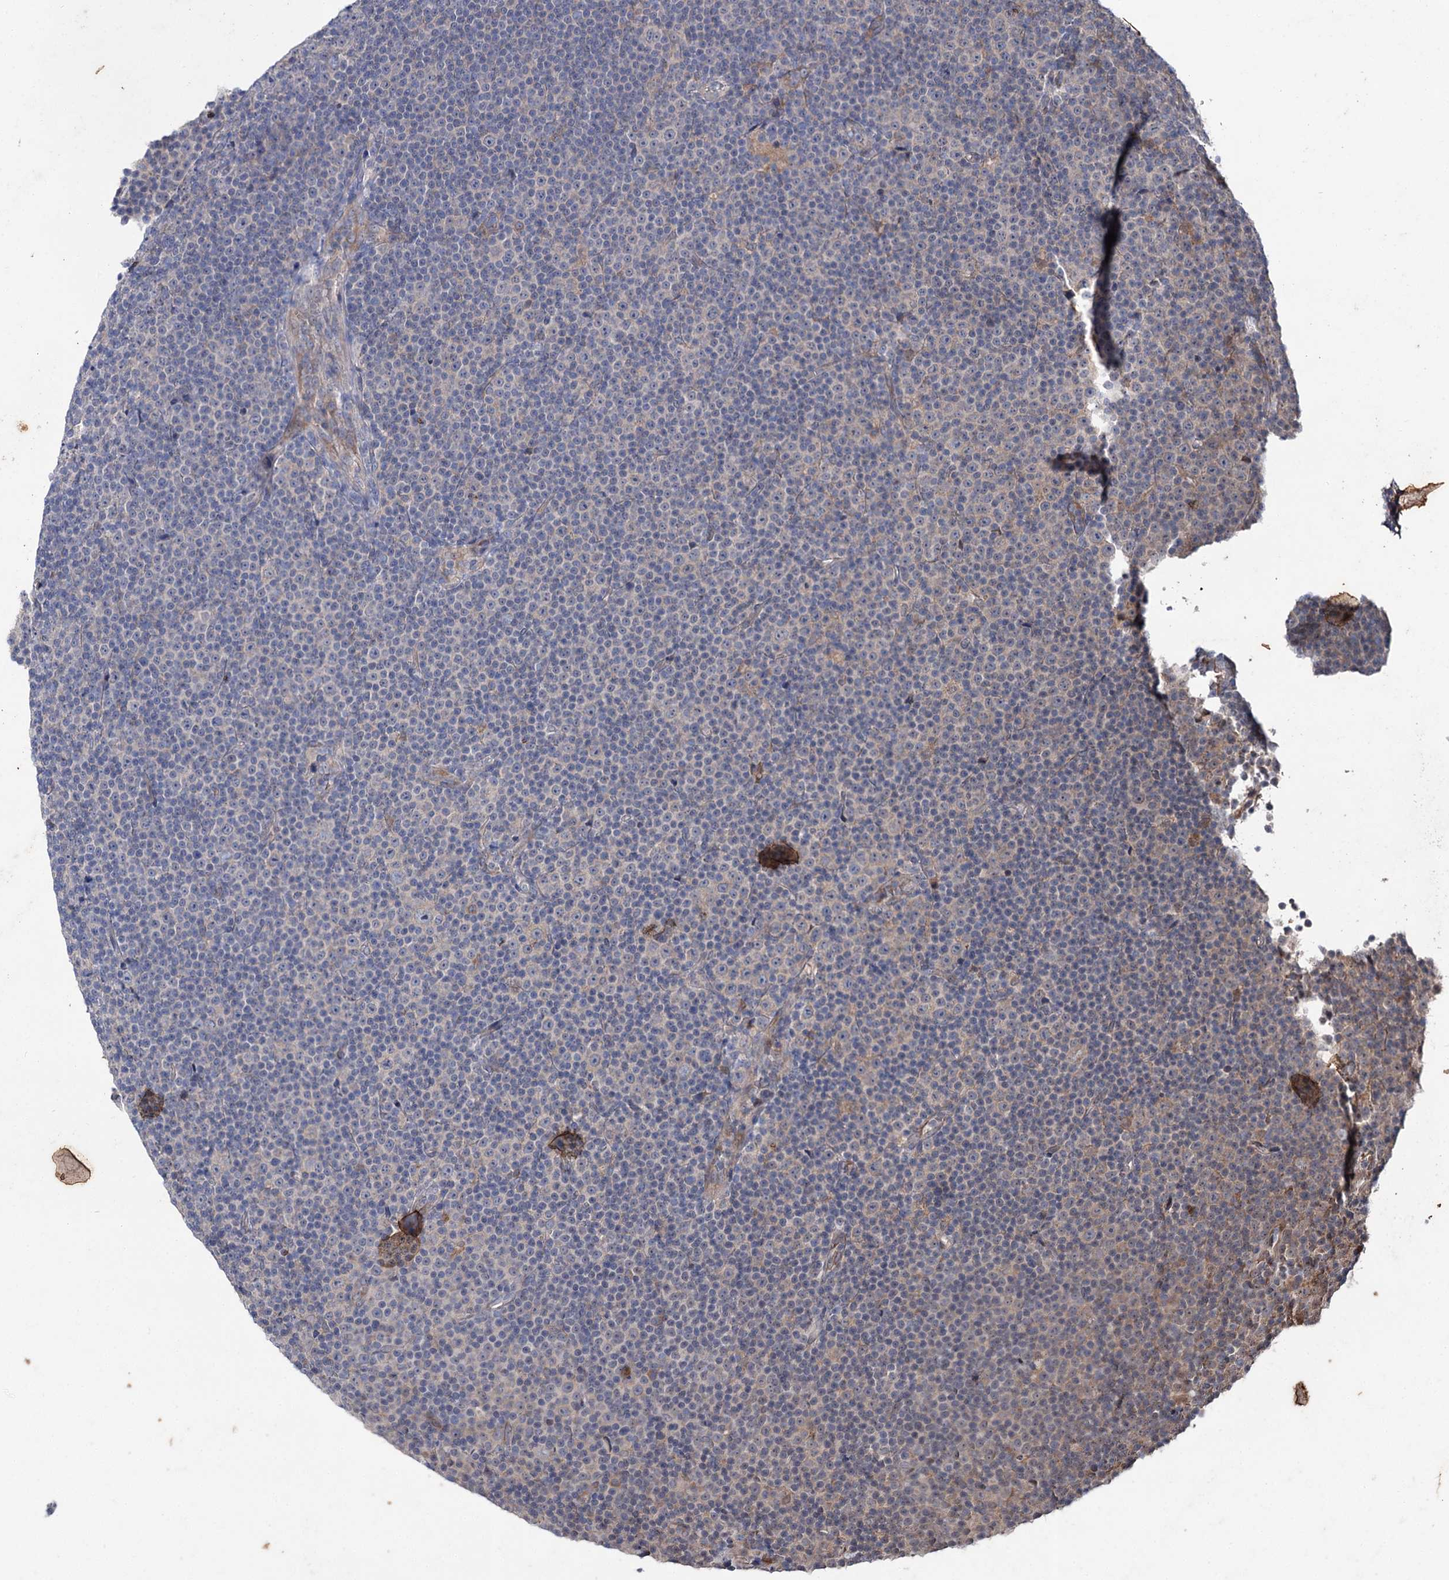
{"staining": {"intensity": "negative", "quantity": "none", "location": "none"}, "tissue": "lymphoma", "cell_type": "Tumor cells", "image_type": "cancer", "snomed": [{"axis": "morphology", "description": "Malignant lymphoma, non-Hodgkin's type, Low grade"}, {"axis": "topography", "description": "Lymph node"}], "caption": "The image reveals no significant expression in tumor cells of lymphoma.", "gene": "PTPN3", "patient": {"sex": "female", "age": 67}}